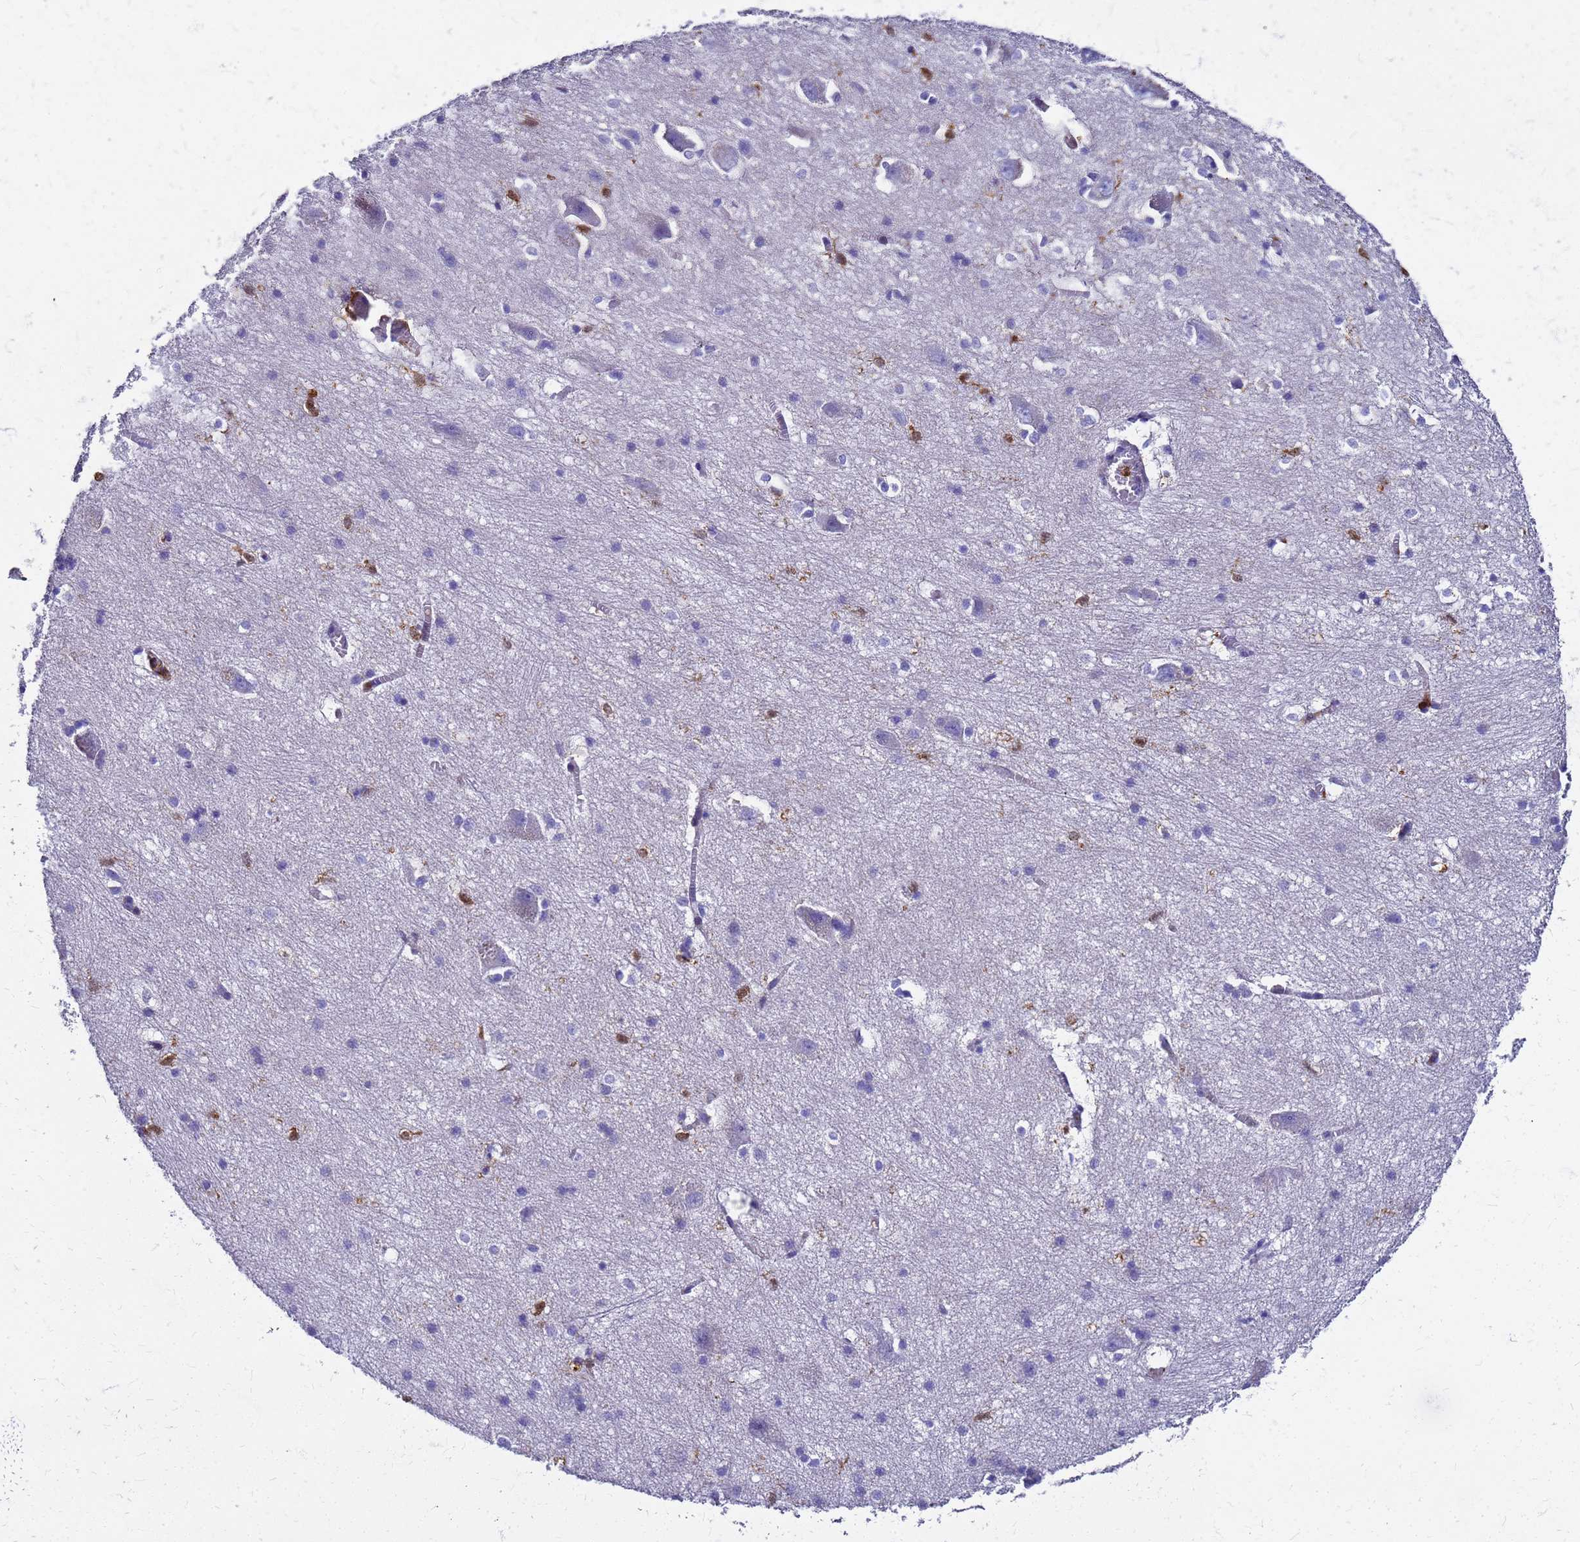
{"staining": {"intensity": "negative", "quantity": "none", "location": "none"}, "tissue": "caudate", "cell_type": "Glial cells", "image_type": "normal", "snomed": [{"axis": "morphology", "description": "Normal tissue, NOS"}, {"axis": "topography", "description": "Lateral ventricle wall"}], "caption": "Glial cells show no significant protein staining in normal caudate. Brightfield microscopy of immunohistochemistry stained with DAB (brown) and hematoxylin (blue), captured at high magnification.", "gene": "S100A11", "patient": {"sex": "male", "age": 37}}